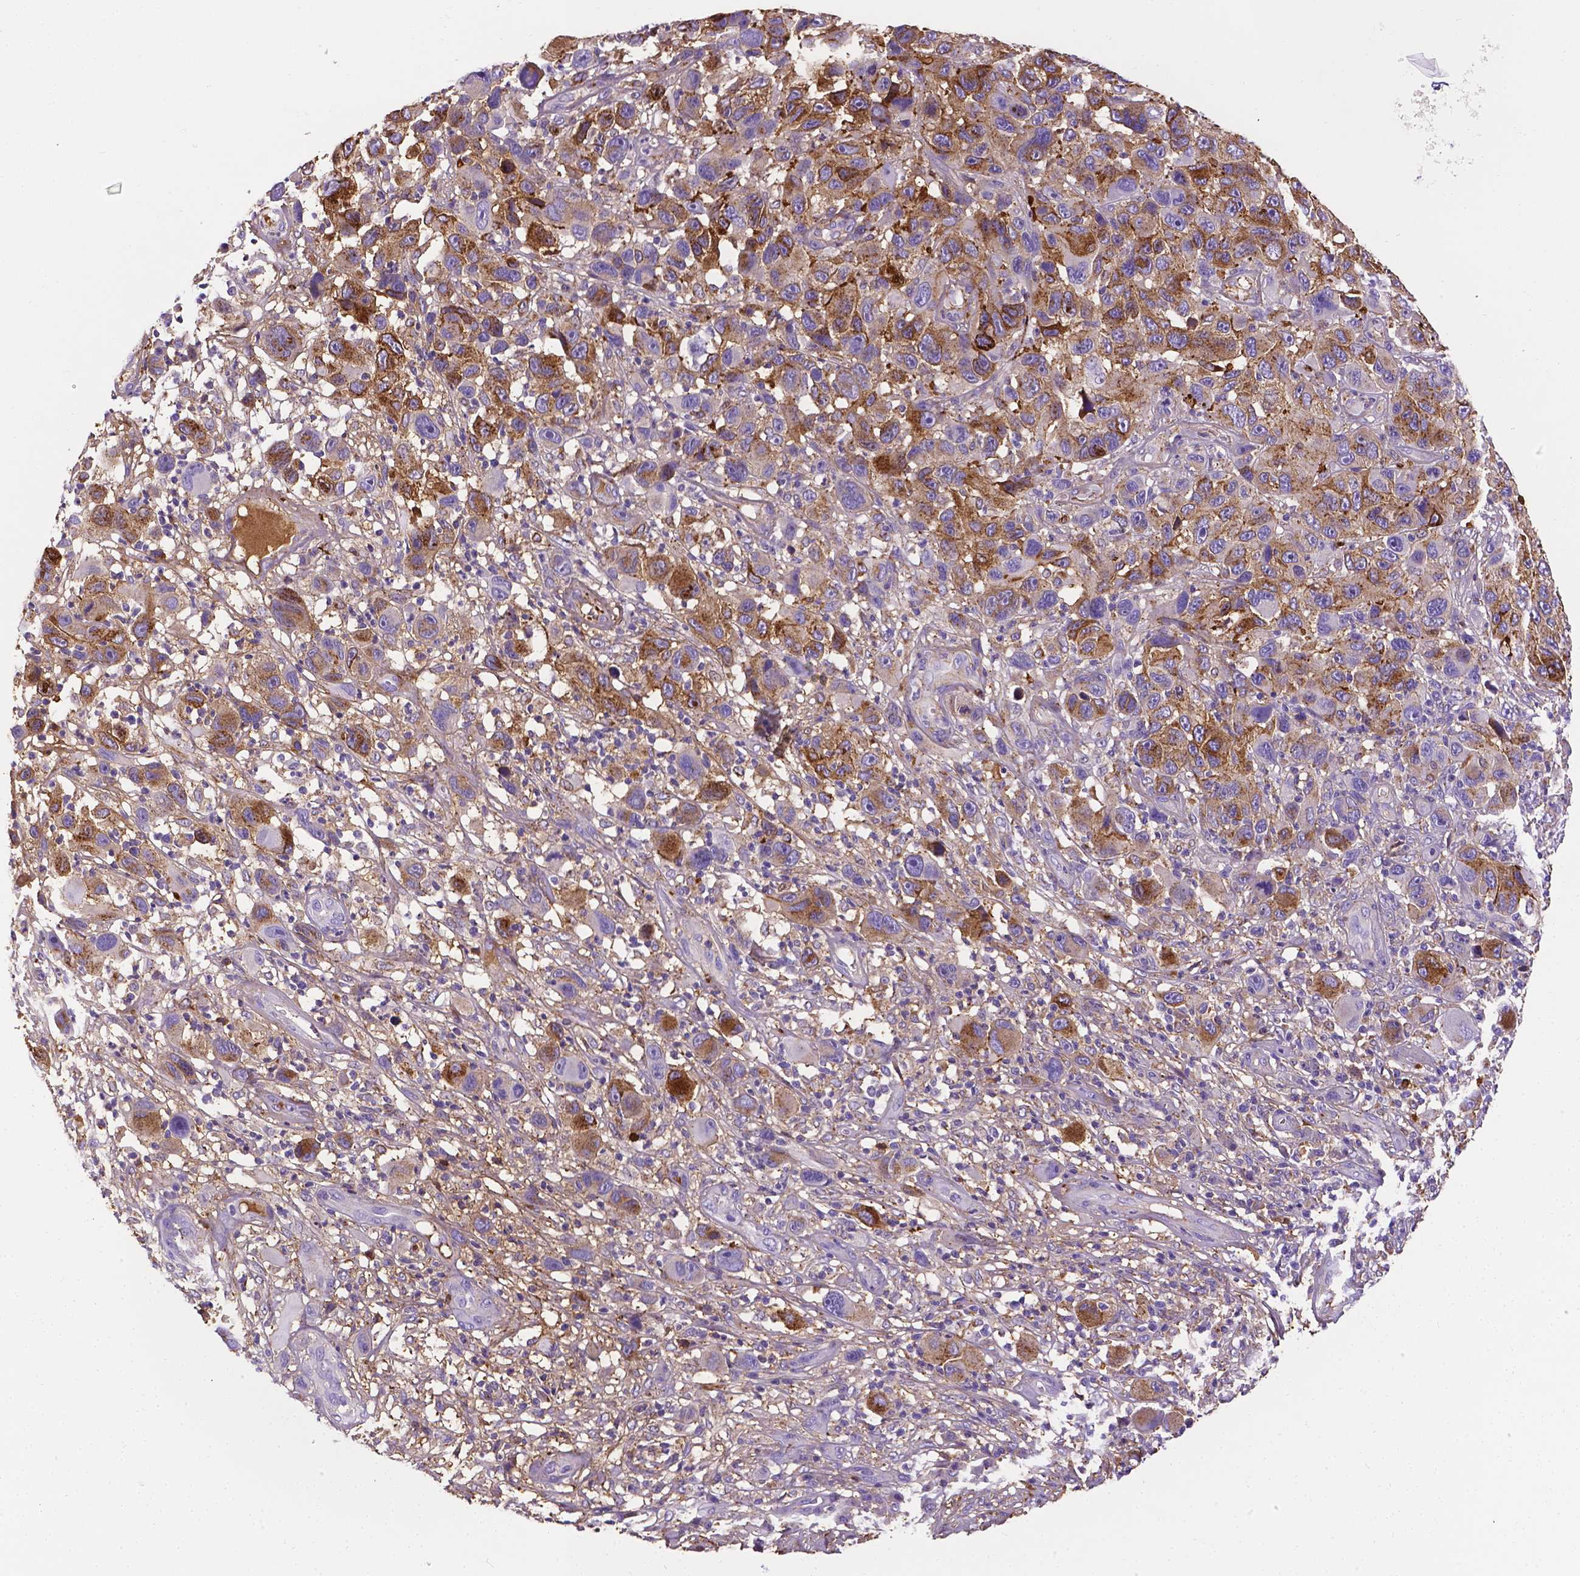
{"staining": {"intensity": "moderate", "quantity": "<25%", "location": "cytoplasmic/membranous"}, "tissue": "melanoma", "cell_type": "Tumor cells", "image_type": "cancer", "snomed": [{"axis": "morphology", "description": "Malignant melanoma, NOS"}, {"axis": "topography", "description": "Skin"}], "caption": "Melanoma tissue displays moderate cytoplasmic/membranous staining in about <25% of tumor cells", "gene": "APOE", "patient": {"sex": "male", "age": 53}}